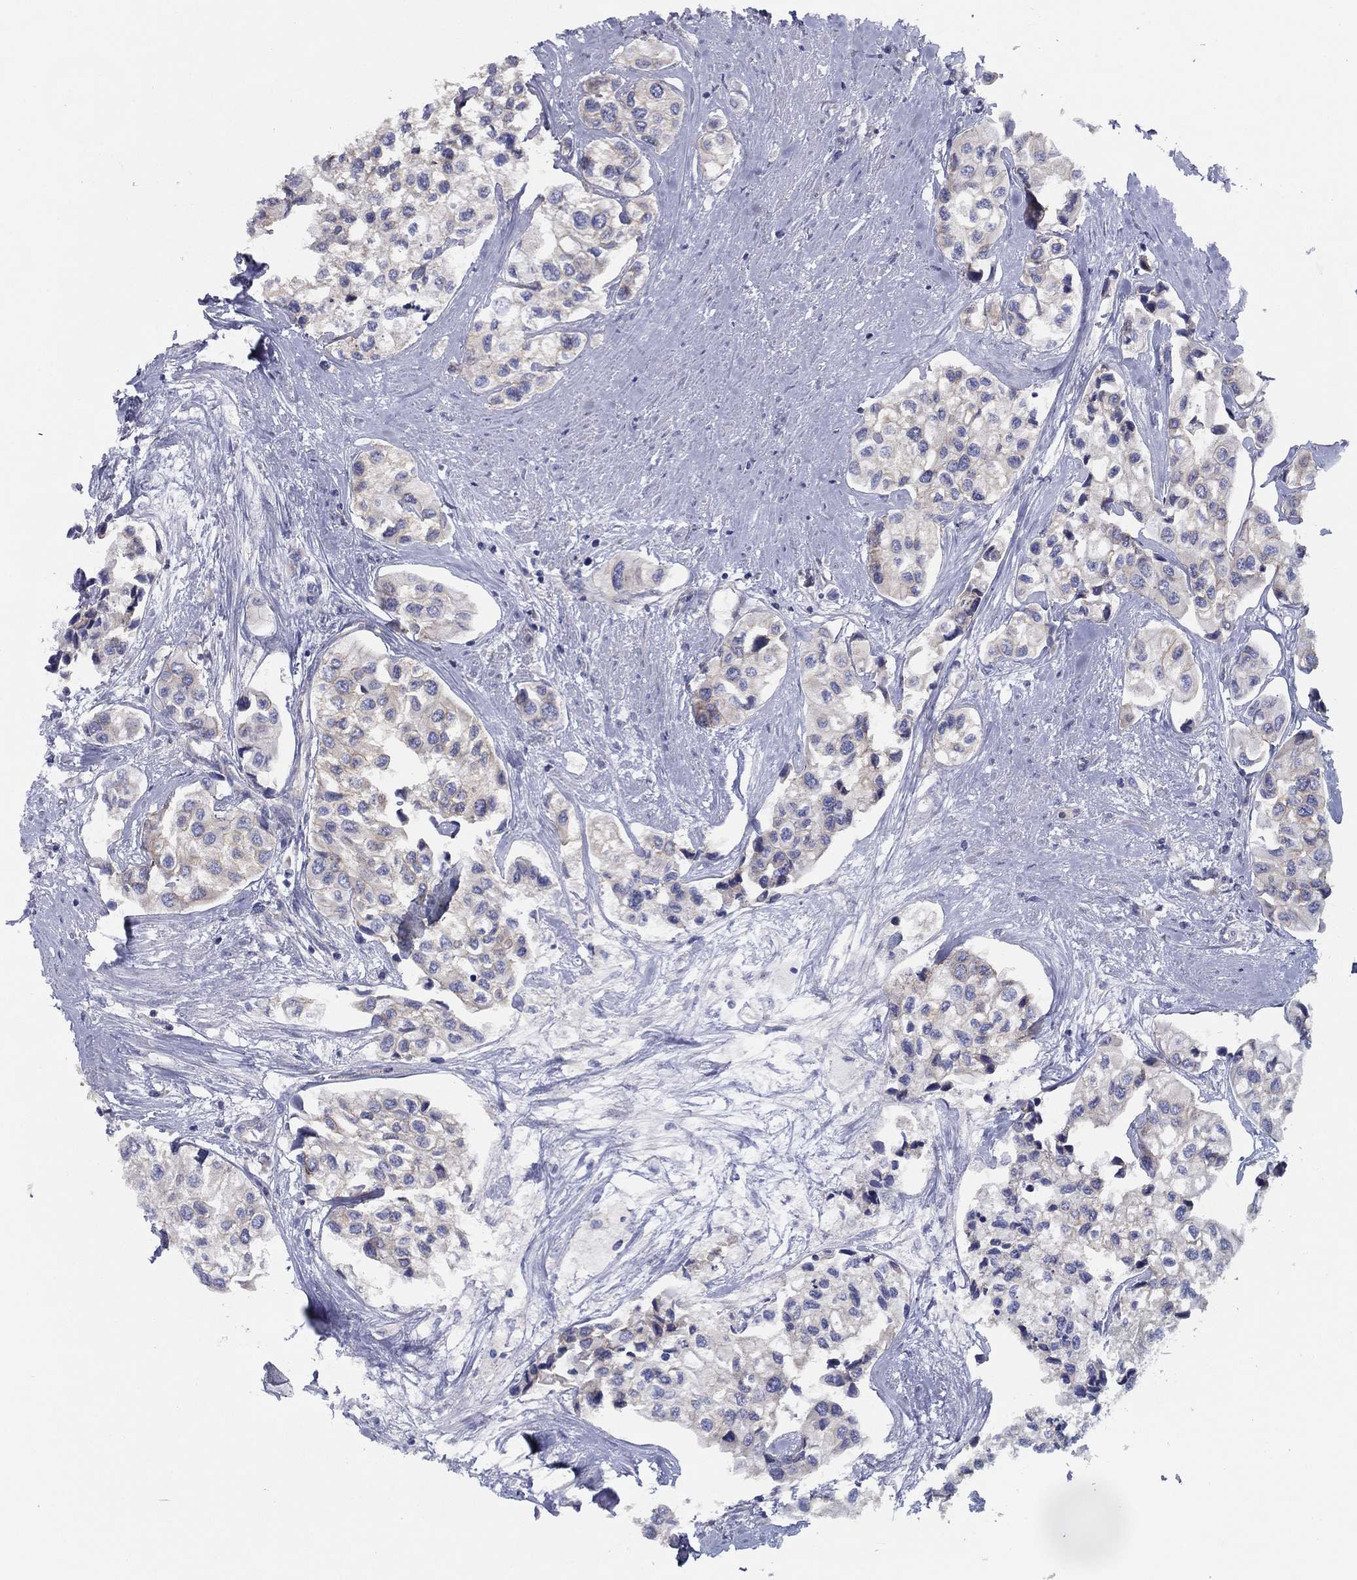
{"staining": {"intensity": "negative", "quantity": "none", "location": "none"}, "tissue": "urothelial cancer", "cell_type": "Tumor cells", "image_type": "cancer", "snomed": [{"axis": "morphology", "description": "Urothelial carcinoma, High grade"}, {"axis": "topography", "description": "Urinary bladder"}], "caption": "This is an immunohistochemistry (IHC) photomicrograph of human urothelial cancer. There is no staining in tumor cells.", "gene": "ZNF223", "patient": {"sex": "male", "age": 73}}